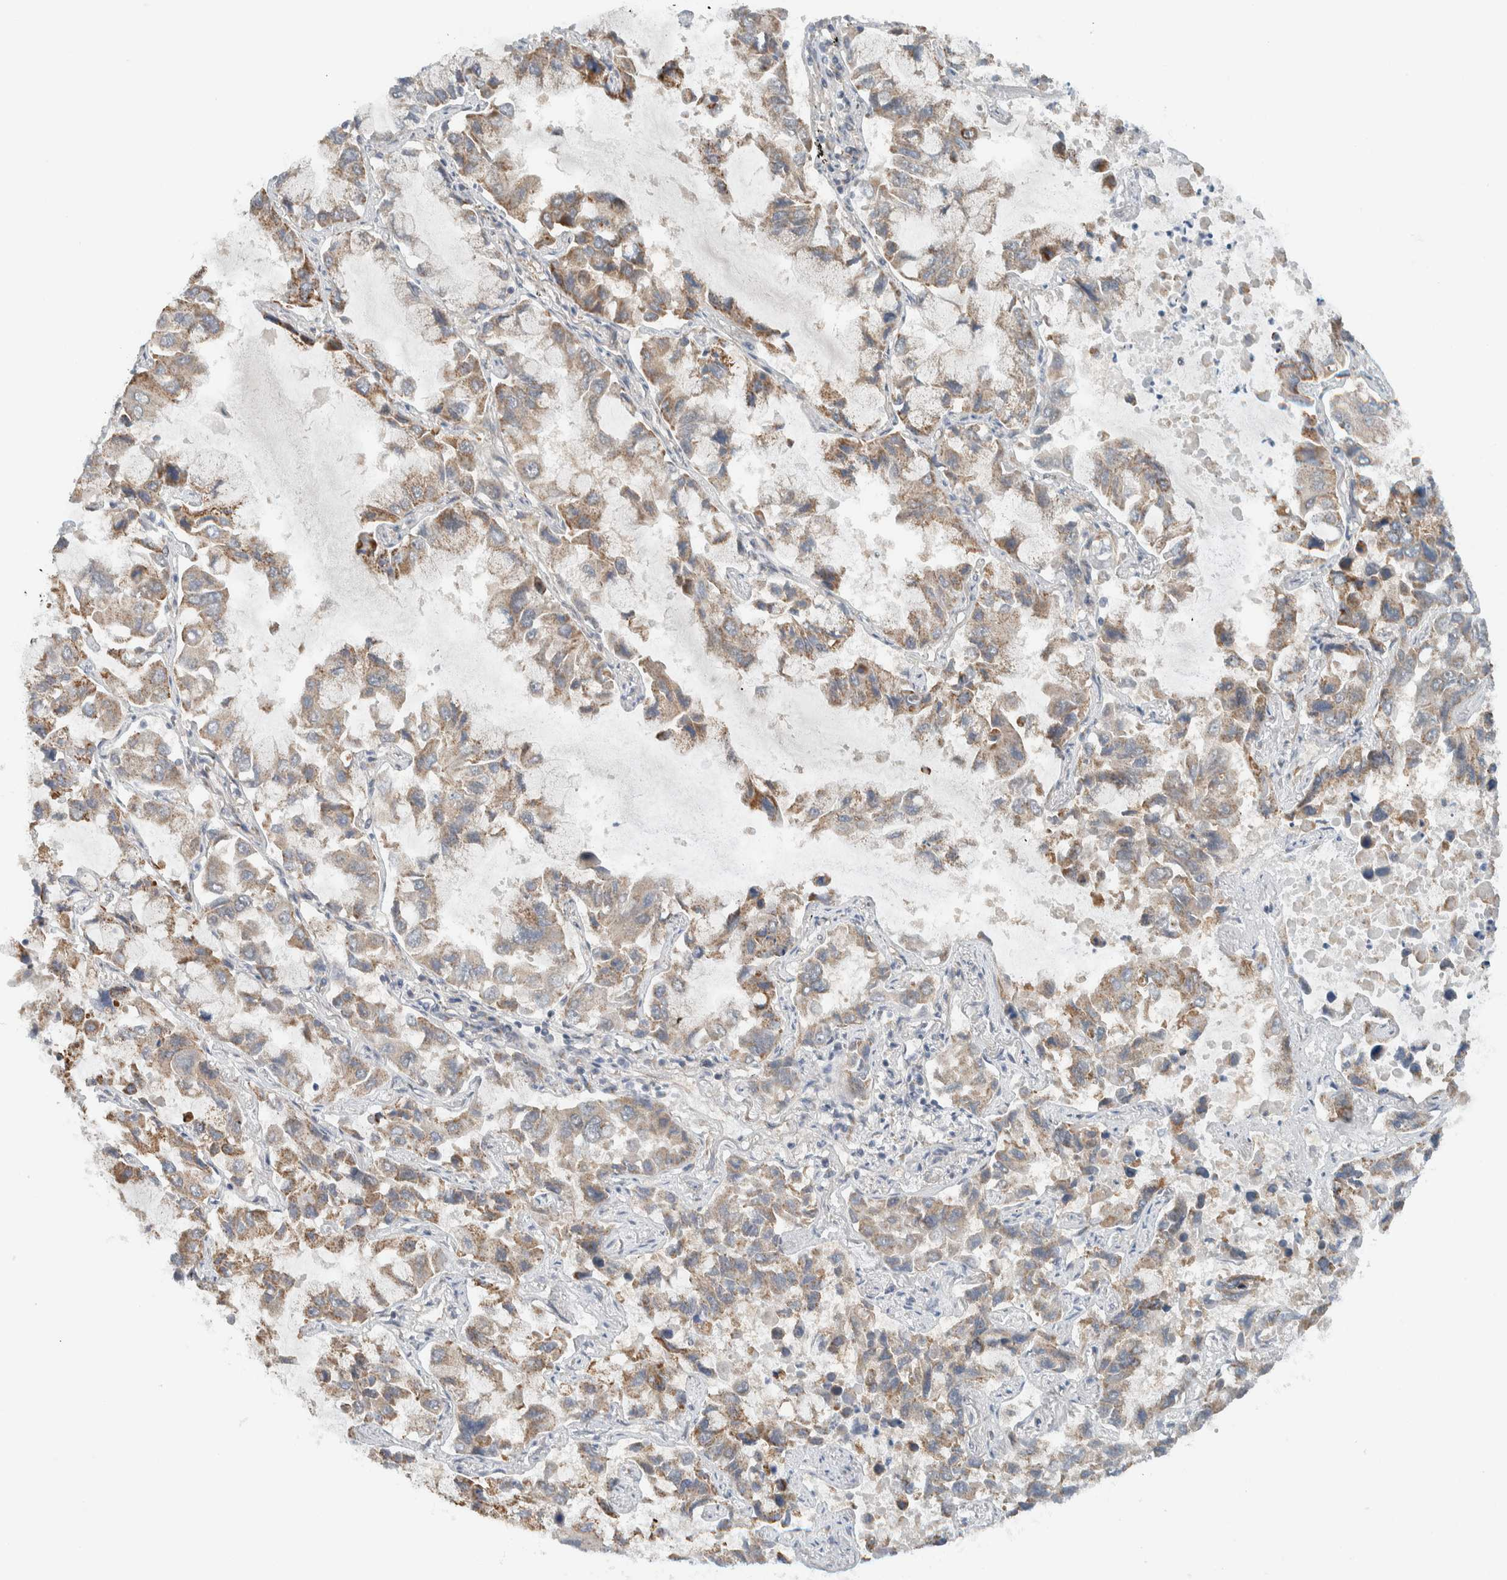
{"staining": {"intensity": "moderate", "quantity": ">75%", "location": "cytoplasmic/membranous"}, "tissue": "lung cancer", "cell_type": "Tumor cells", "image_type": "cancer", "snomed": [{"axis": "morphology", "description": "Adenocarcinoma, NOS"}, {"axis": "topography", "description": "Lung"}], "caption": "Brown immunohistochemical staining in lung adenocarcinoma exhibits moderate cytoplasmic/membranous staining in about >75% of tumor cells.", "gene": "RERE", "patient": {"sex": "male", "age": 64}}